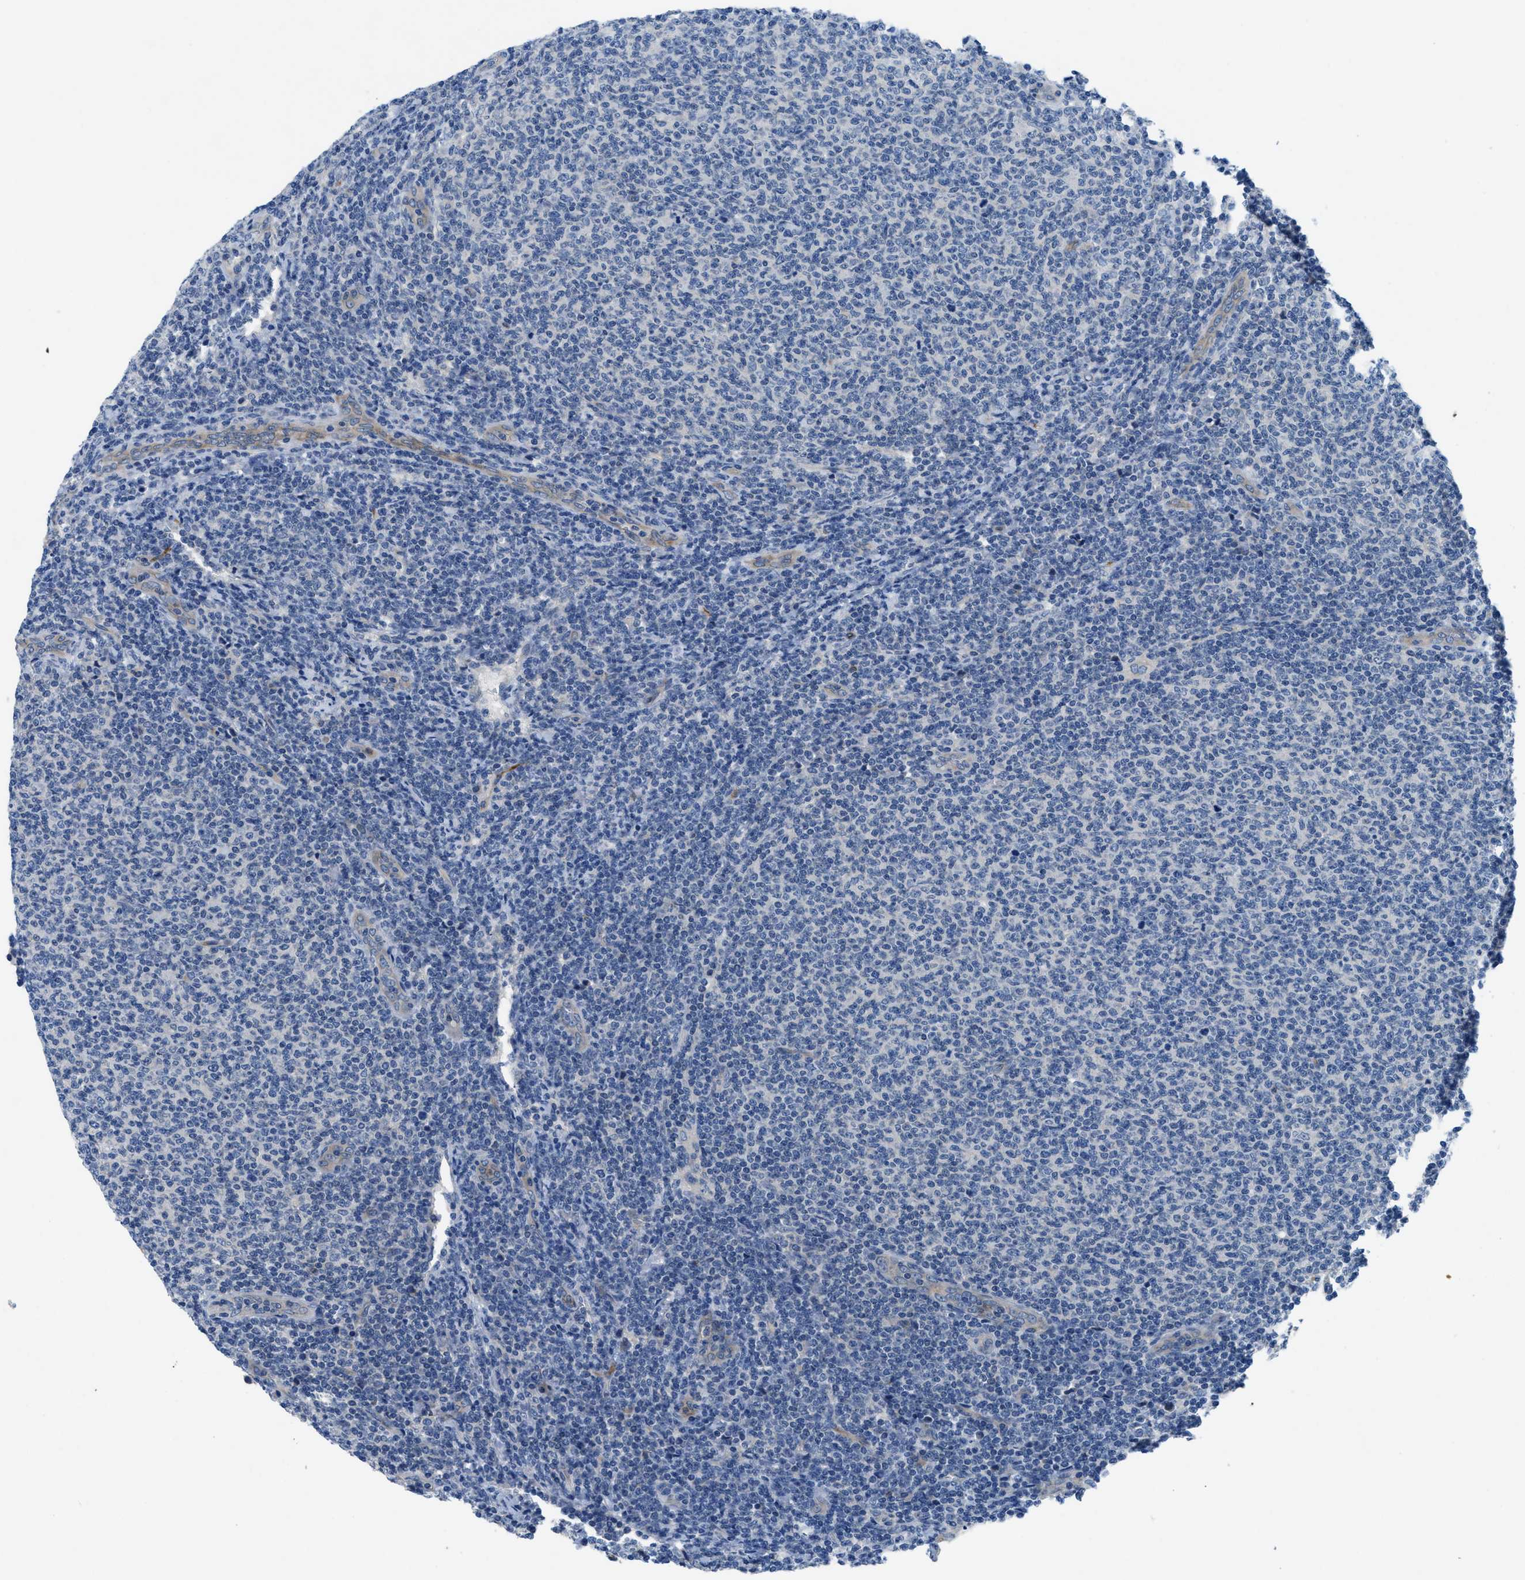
{"staining": {"intensity": "negative", "quantity": "none", "location": "none"}, "tissue": "lymphoma", "cell_type": "Tumor cells", "image_type": "cancer", "snomed": [{"axis": "morphology", "description": "Malignant lymphoma, non-Hodgkin's type, Low grade"}, {"axis": "topography", "description": "Lymph node"}], "caption": "Human lymphoma stained for a protein using immunohistochemistry (IHC) displays no positivity in tumor cells.", "gene": "PGR", "patient": {"sex": "male", "age": 66}}